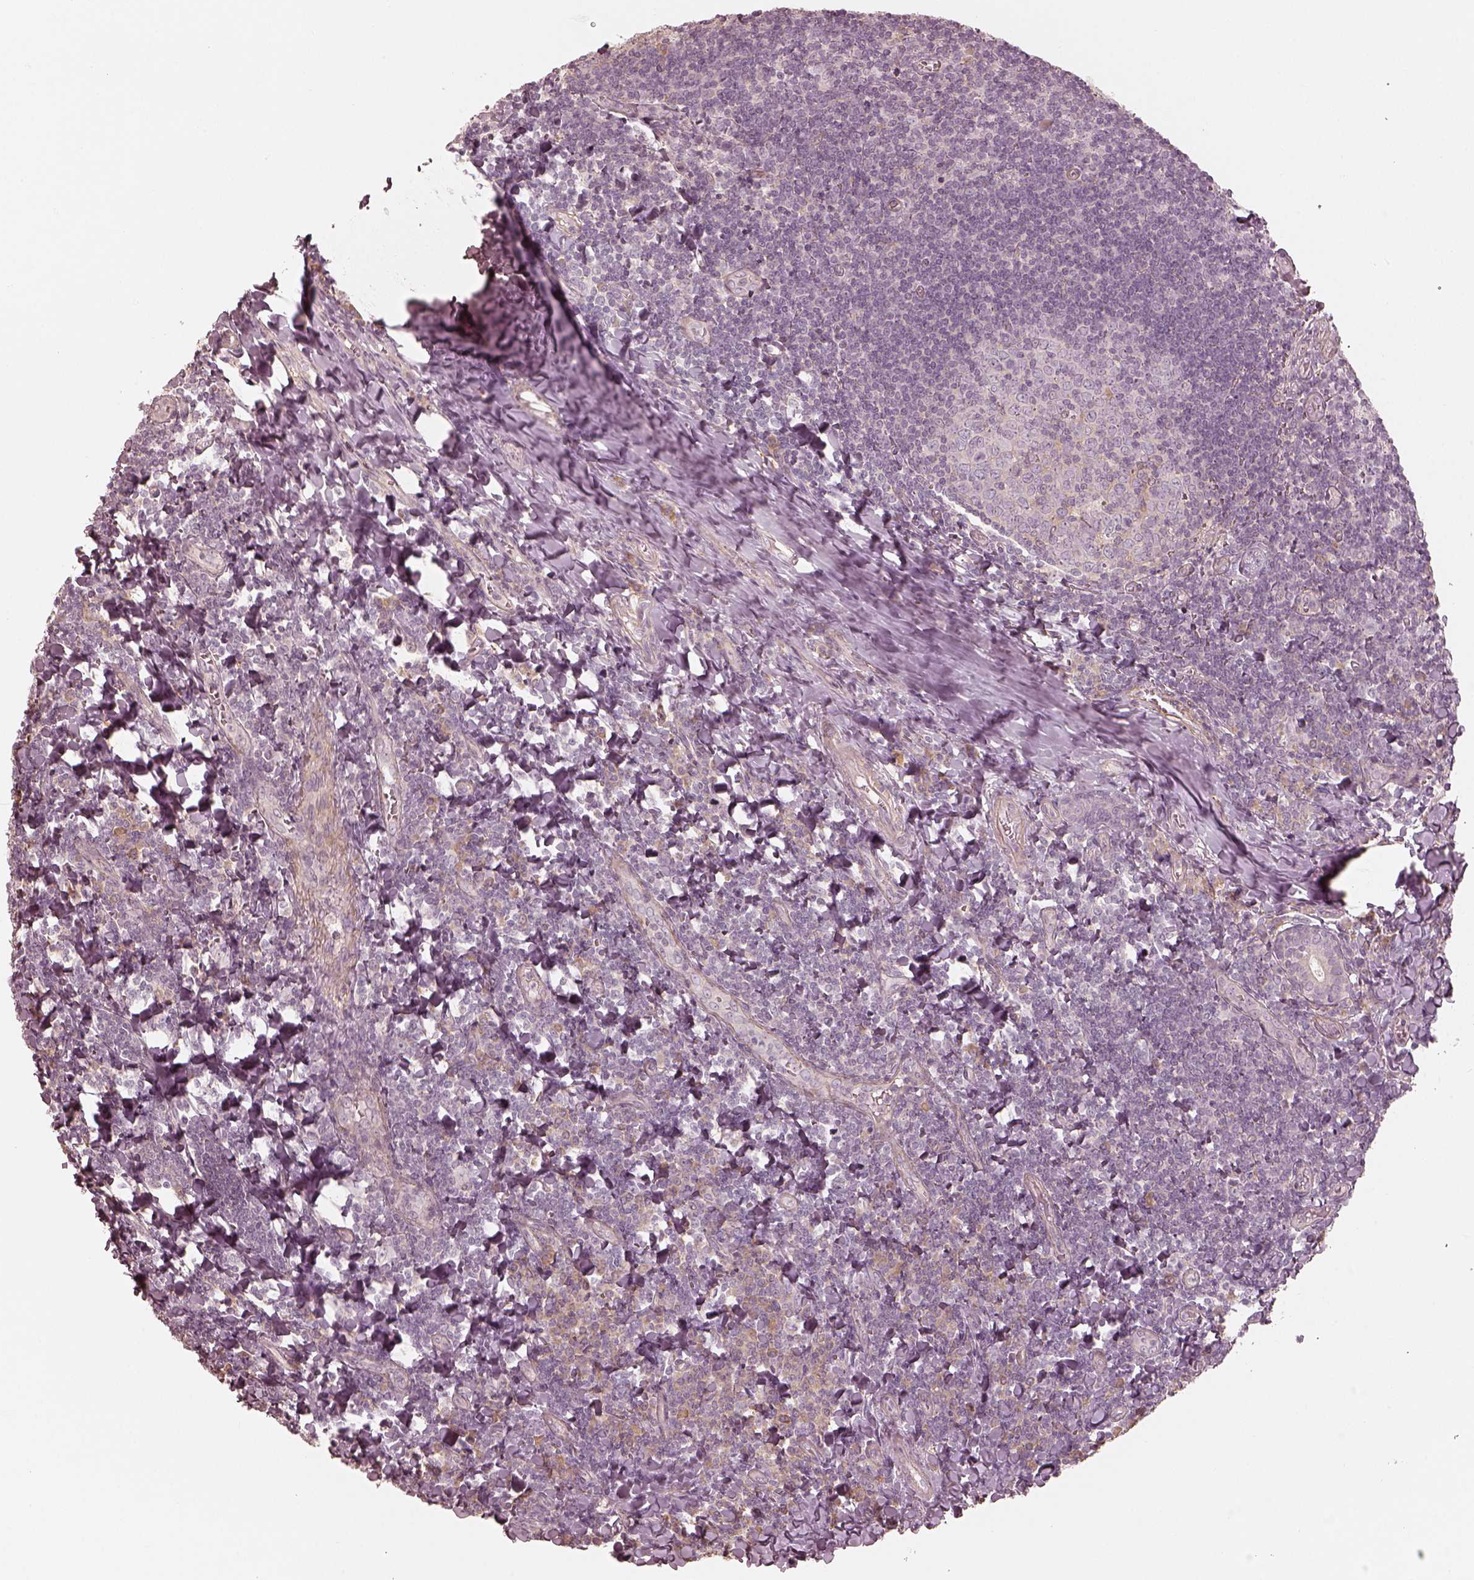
{"staining": {"intensity": "weak", "quantity": "<25%", "location": "cytoplasmic/membranous"}, "tissue": "tonsil", "cell_type": "Germinal center cells", "image_type": "normal", "snomed": [{"axis": "morphology", "description": "Normal tissue, NOS"}, {"axis": "morphology", "description": "Inflammation, NOS"}, {"axis": "topography", "description": "Tonsil"}], "caption": "A high-resolution histopathology image shows IHC staining of benign tonsil, which reveals no significant staining in germinal center cells. (DAB immunohistochemistry (IHC), high magnification).", "gene": "KCNJ9", "patient": {"sex": "female", "age": 31}}